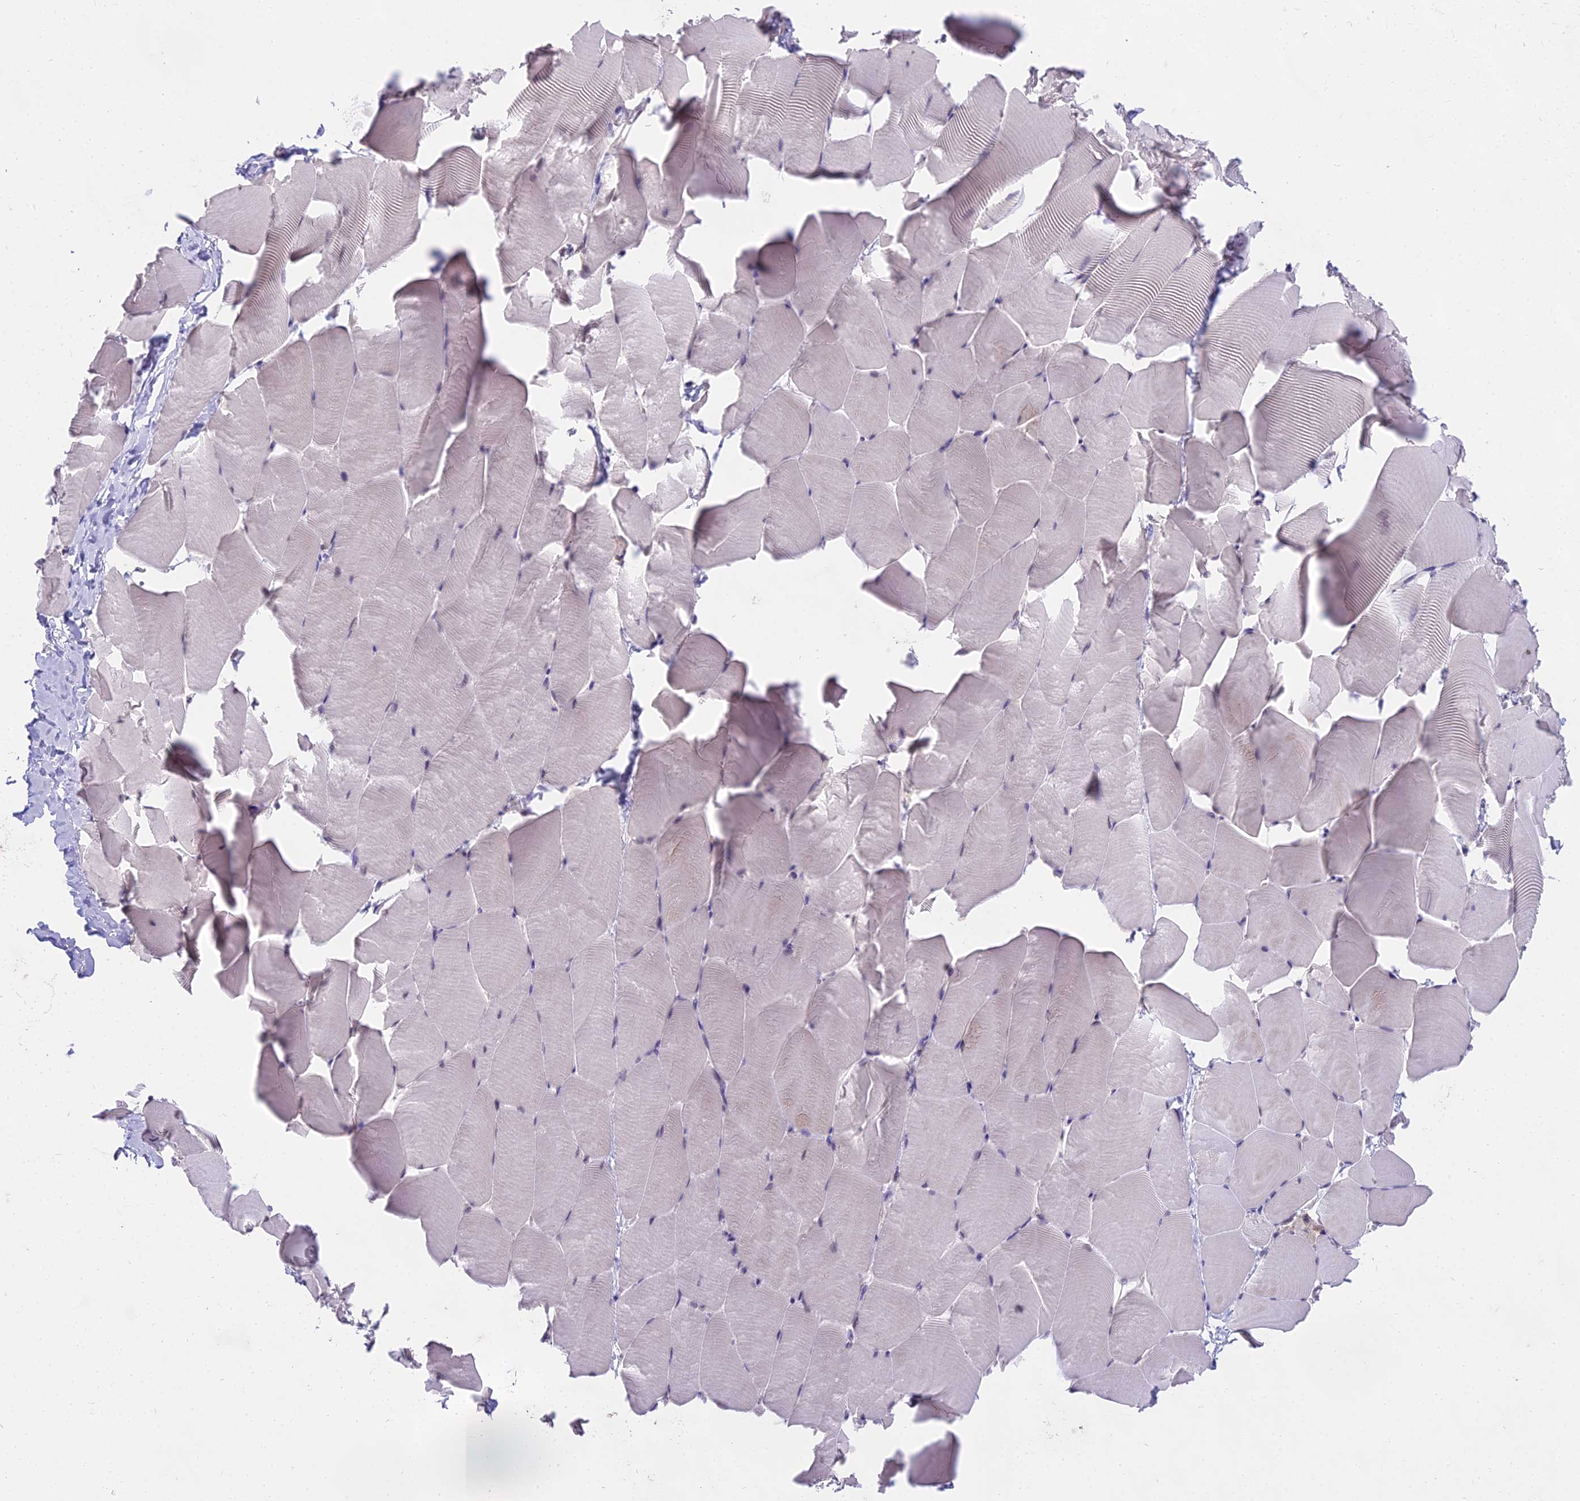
{"staining": {"intensity": "negative", "quantity": "none", "location": "none"}, "tissue": "skeletal muscle", "cell_type": "Myocytes", "image_type": "normal", "snomed": [{"axis": "morphology", "description": "Normal tissue, NOS"}, {"axis": "topography", "description": "Skeletal muscle"}], "caption": "Immunohistochemistry (IHC) photomicrograph of benign skeletal muscle: skeletal muscle stained with DAB shows no significant protein expression in myocytes.", "gene": "MAT2A", "patient": {"sex": "male", "age": 25}}